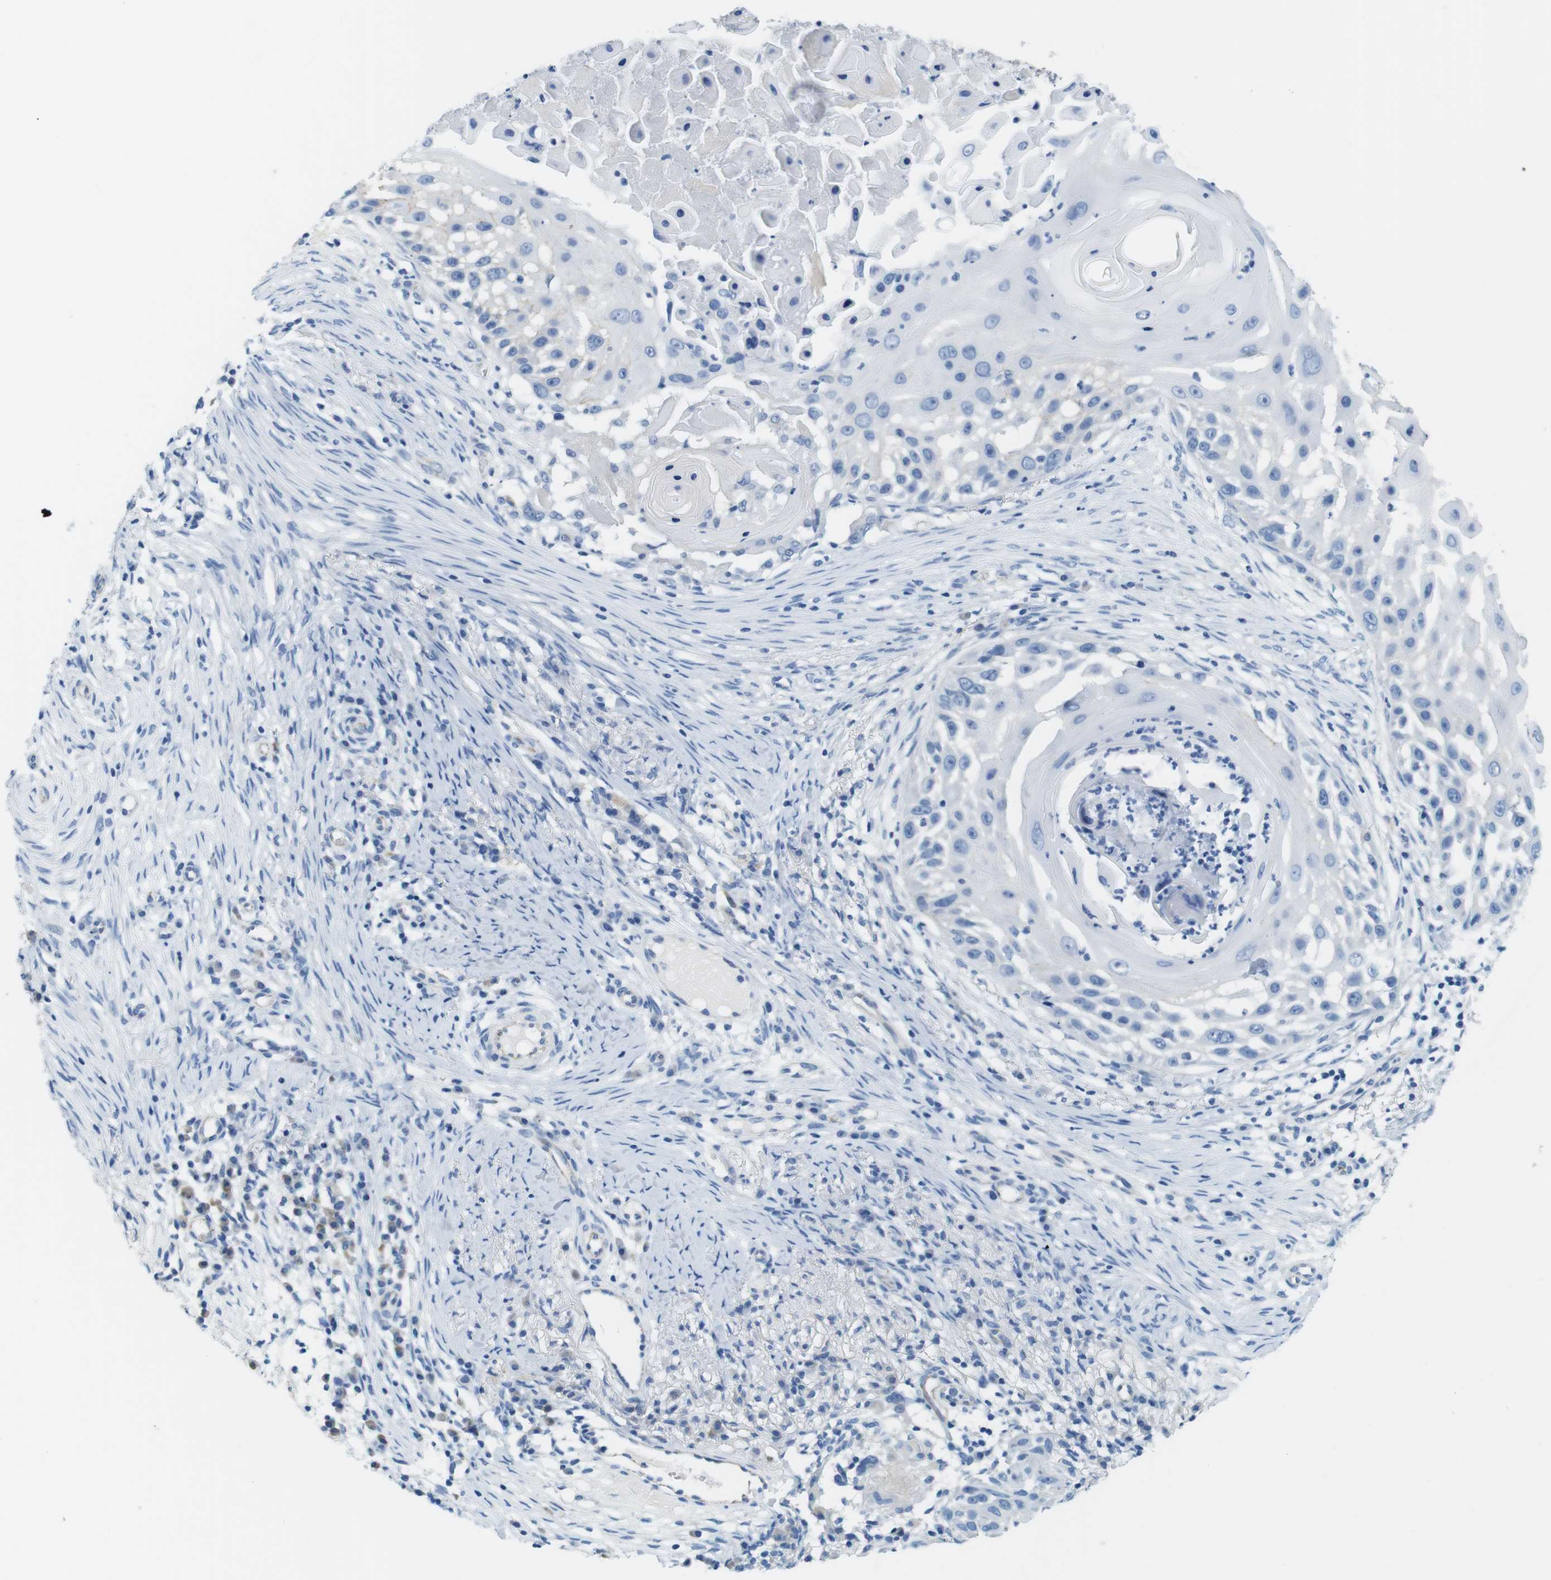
{"staining": {"intensity": "negative", "quantity": "none", "location": "none"}, "tissue": "skin cancer", "cell_type": "Tumor cells", "image_type": "cancer", "snomed": [{"axis": "morphology", "description": "Squamous cell carcinoma, NOS"}, {"axis": "topography", "description": "Skin"}], "caption": "A micrograph of human squamous cell carcinoma (skin) is negative for staining in tumor cells. (DAB immunohistochemistry, high magnification).", "gene": "SLC6A6", "patient": {"sex": "female", "age": 44}}